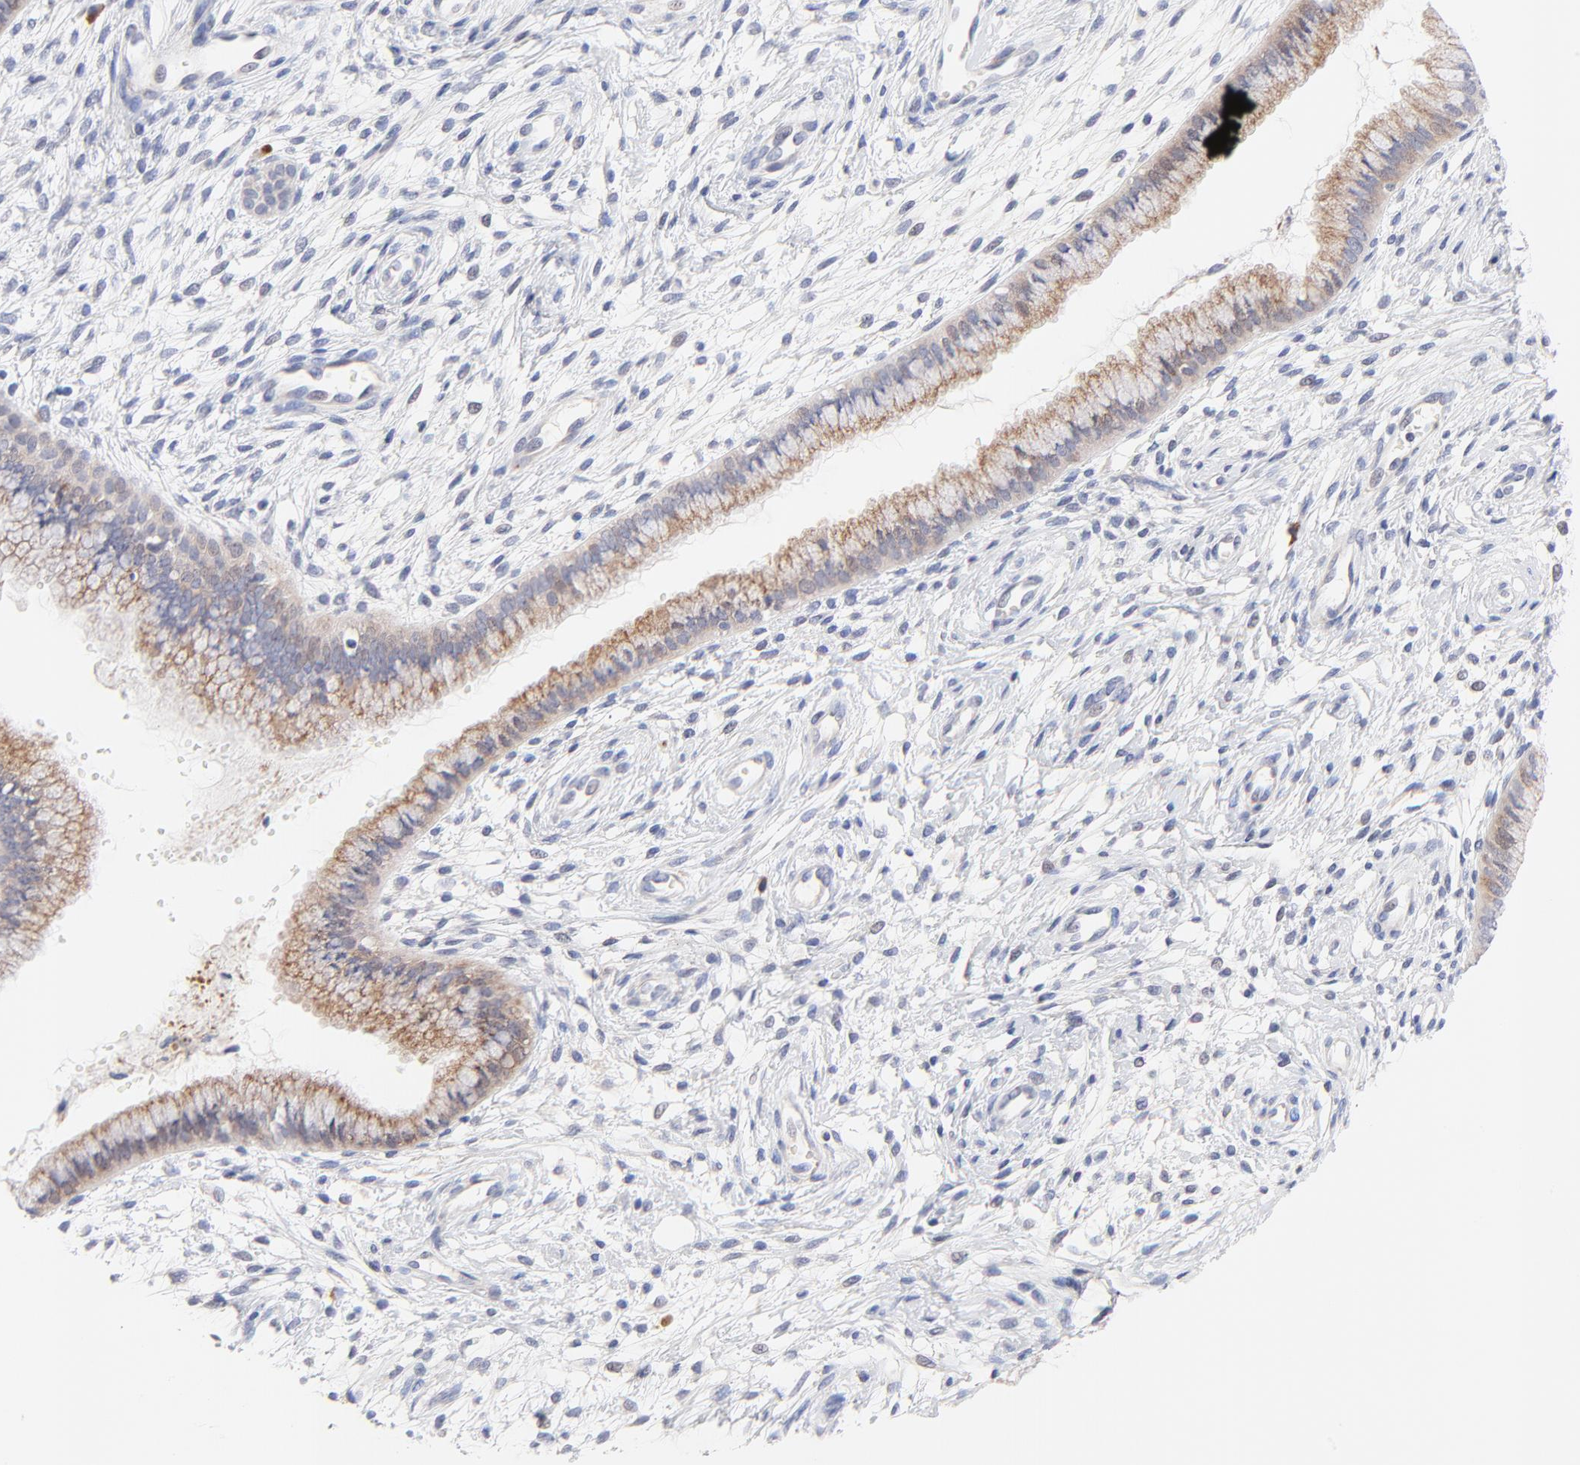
{"staining": {"intensity": "weak", "quantity": ">75%", "location": "cytoplasmic/membranous"}, "tissue": "cervix", "cell_type": "Glandular cells", "image_type": "normal", "snomed": [{"axis": "morphology", "description": "Normal tissue, NOS"}, {"axis": "topography", "description": "Cervix"}], "caption": "An image showing weak cytoplasmic/membranous expression in approximately >75% of glandular cells in benign cervix, as visualized by brown immunohistochemical staining.", "gene": "AFF2", "patient": {"sex": "female", "age": 39}}